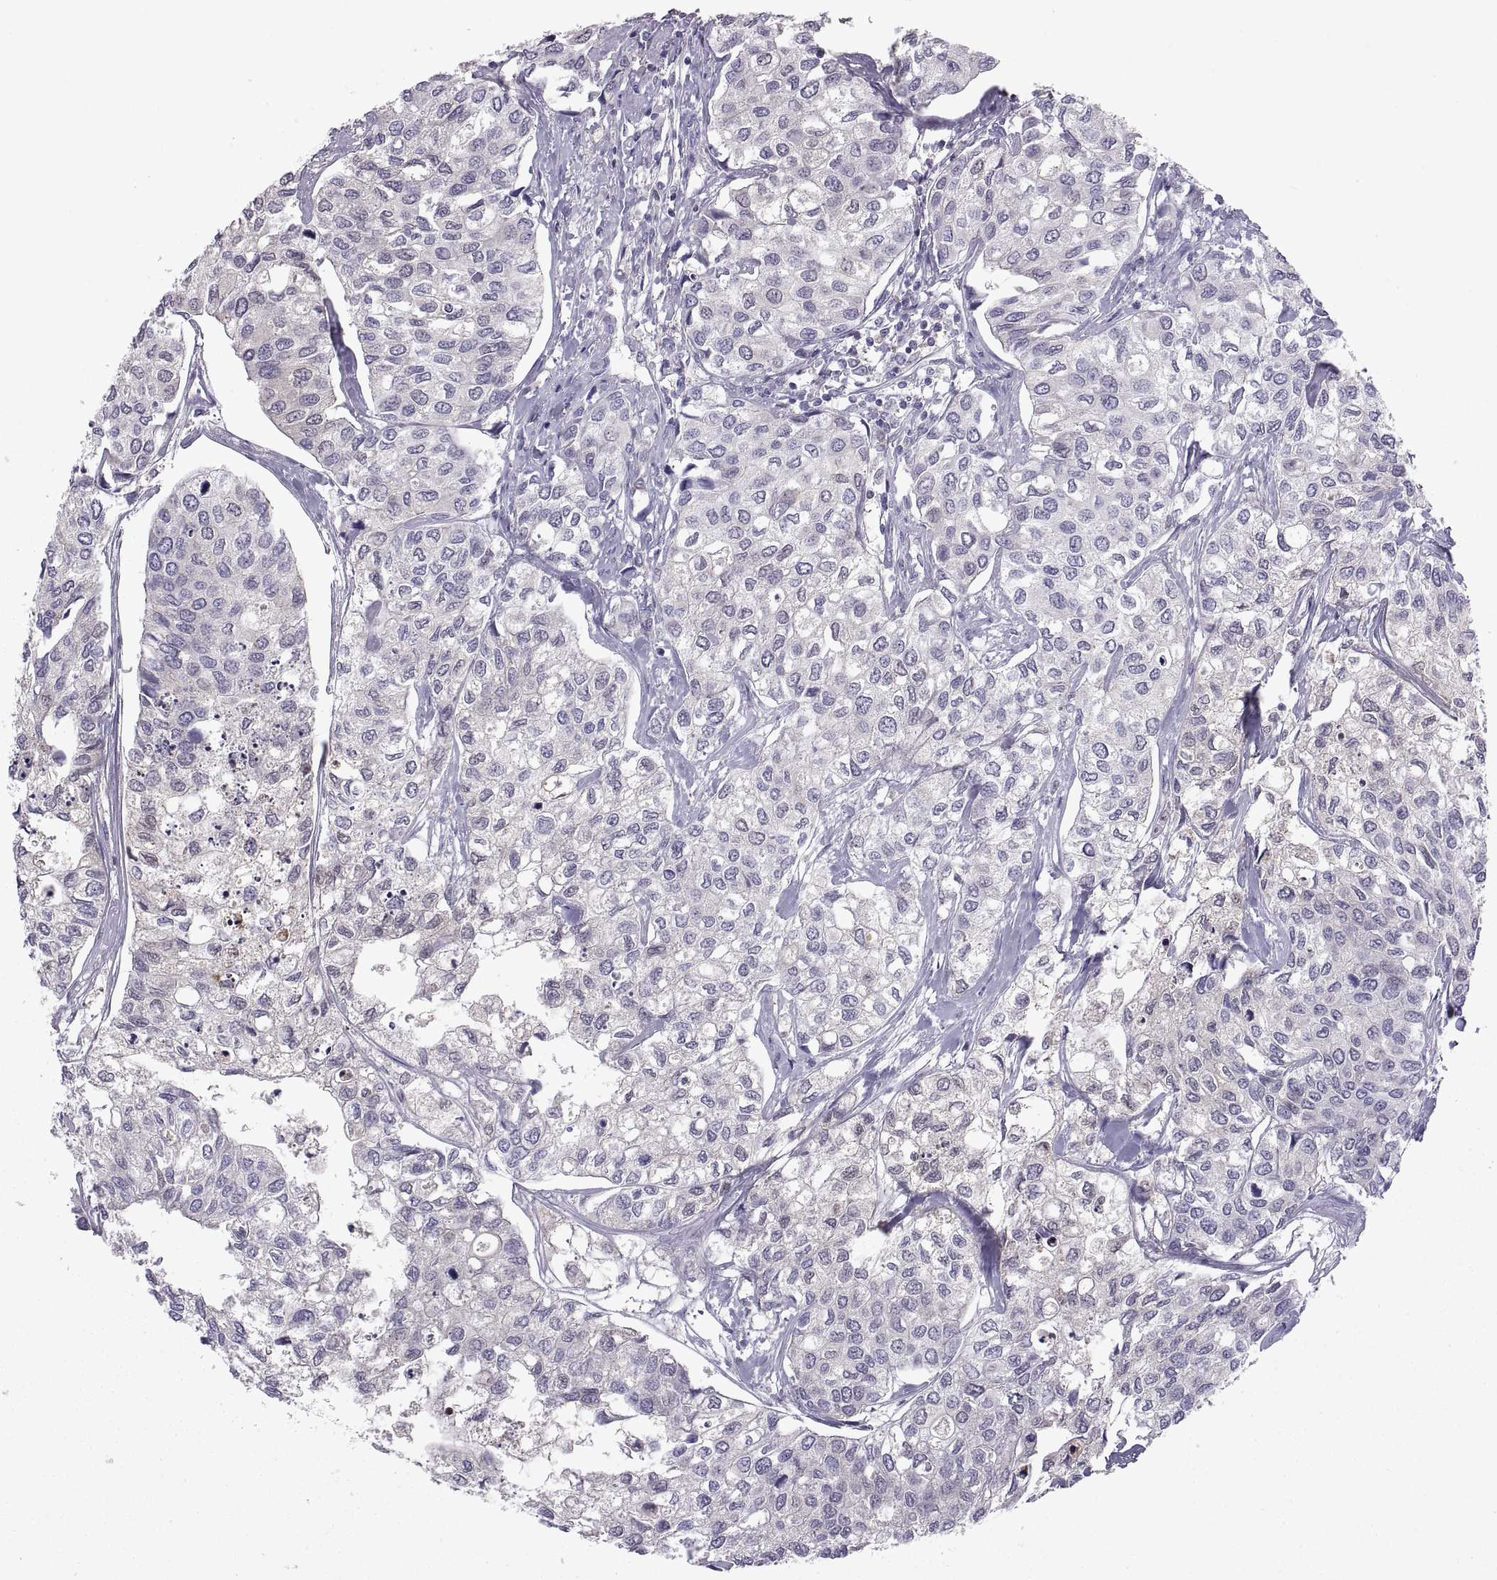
{"staining": {"intensity": "negative", "quantity": "none", "location": "none"}, "tissue": "urothelial cancer", "cell_type": "Tumor cells", "image_type": "cancer", "snomed": [{"axis": "morphology", "description": "Urothelial carcinoma, High grade"}, {"axis": "topography", "description": "Urinary bladder"}], "caption": "A micrograph of urothelial cancer stained for a protein displays no brown staining in tumor cells.", "gene": "FGF9", "patient": {"sex": "male", "age": 73}}